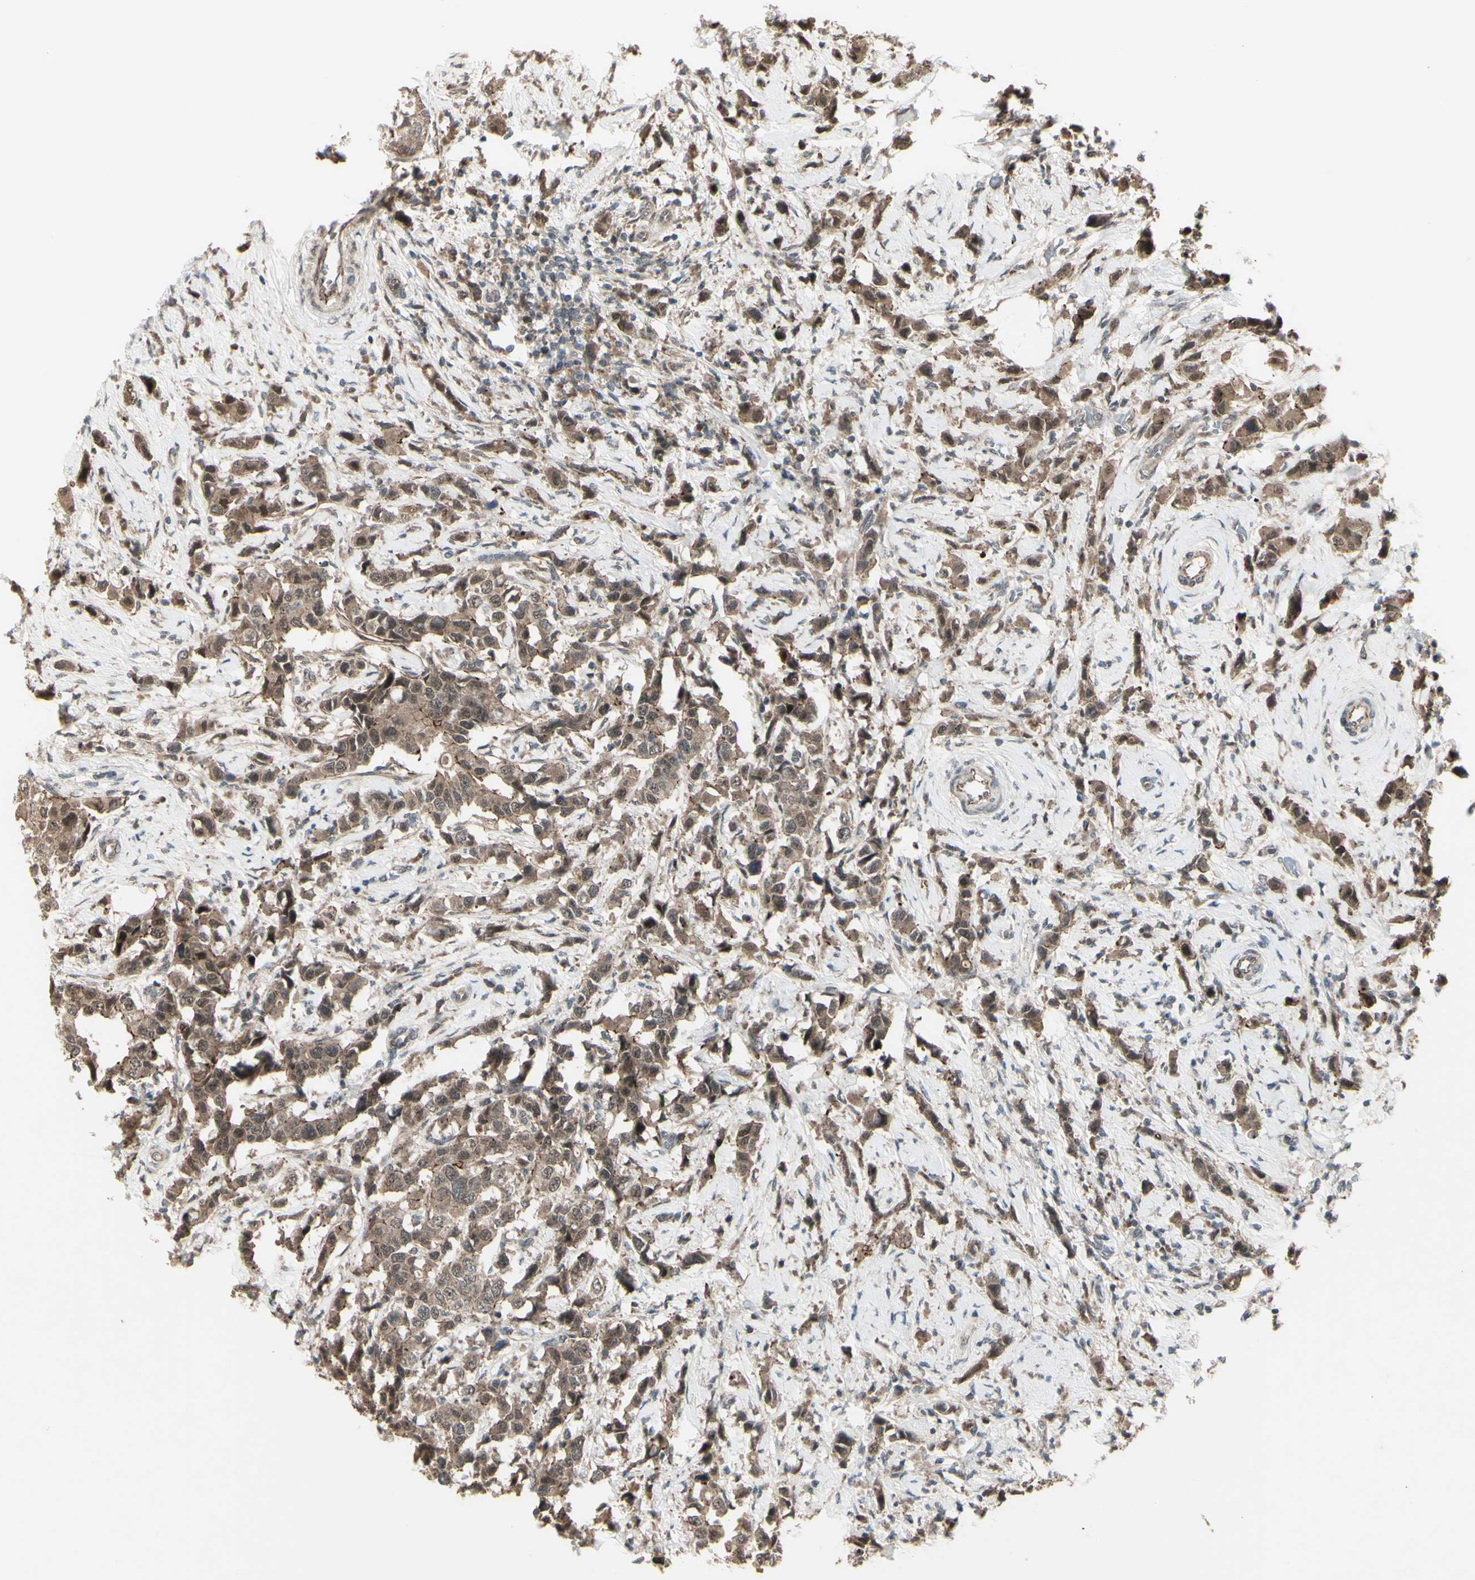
{"staining": {"intensity": "moderate", "quantity": ">75%", "location": "cytoplasmic/membranous,nuclear"}, "tissue": "breast cancer", "cell_type": "Tumor cells", "image_type": "cancer", "snomed": [{"axis": "morphology", "description": "Normal tissue, NOS"}, {"axis": "morphology", "description": "Duct carcinoma"}, {"axis": "topography", "description": "Breast"}], "caption": "This micrograph demonstrates immunohistochemistry (IHC) staining of human breast cancer, with medium moderate cytoplasmic/membranous and nuclear positivity in about >75% of tumor cells.", "gene": "MLF2", "patient": {"sex": "female", "age": 50}}